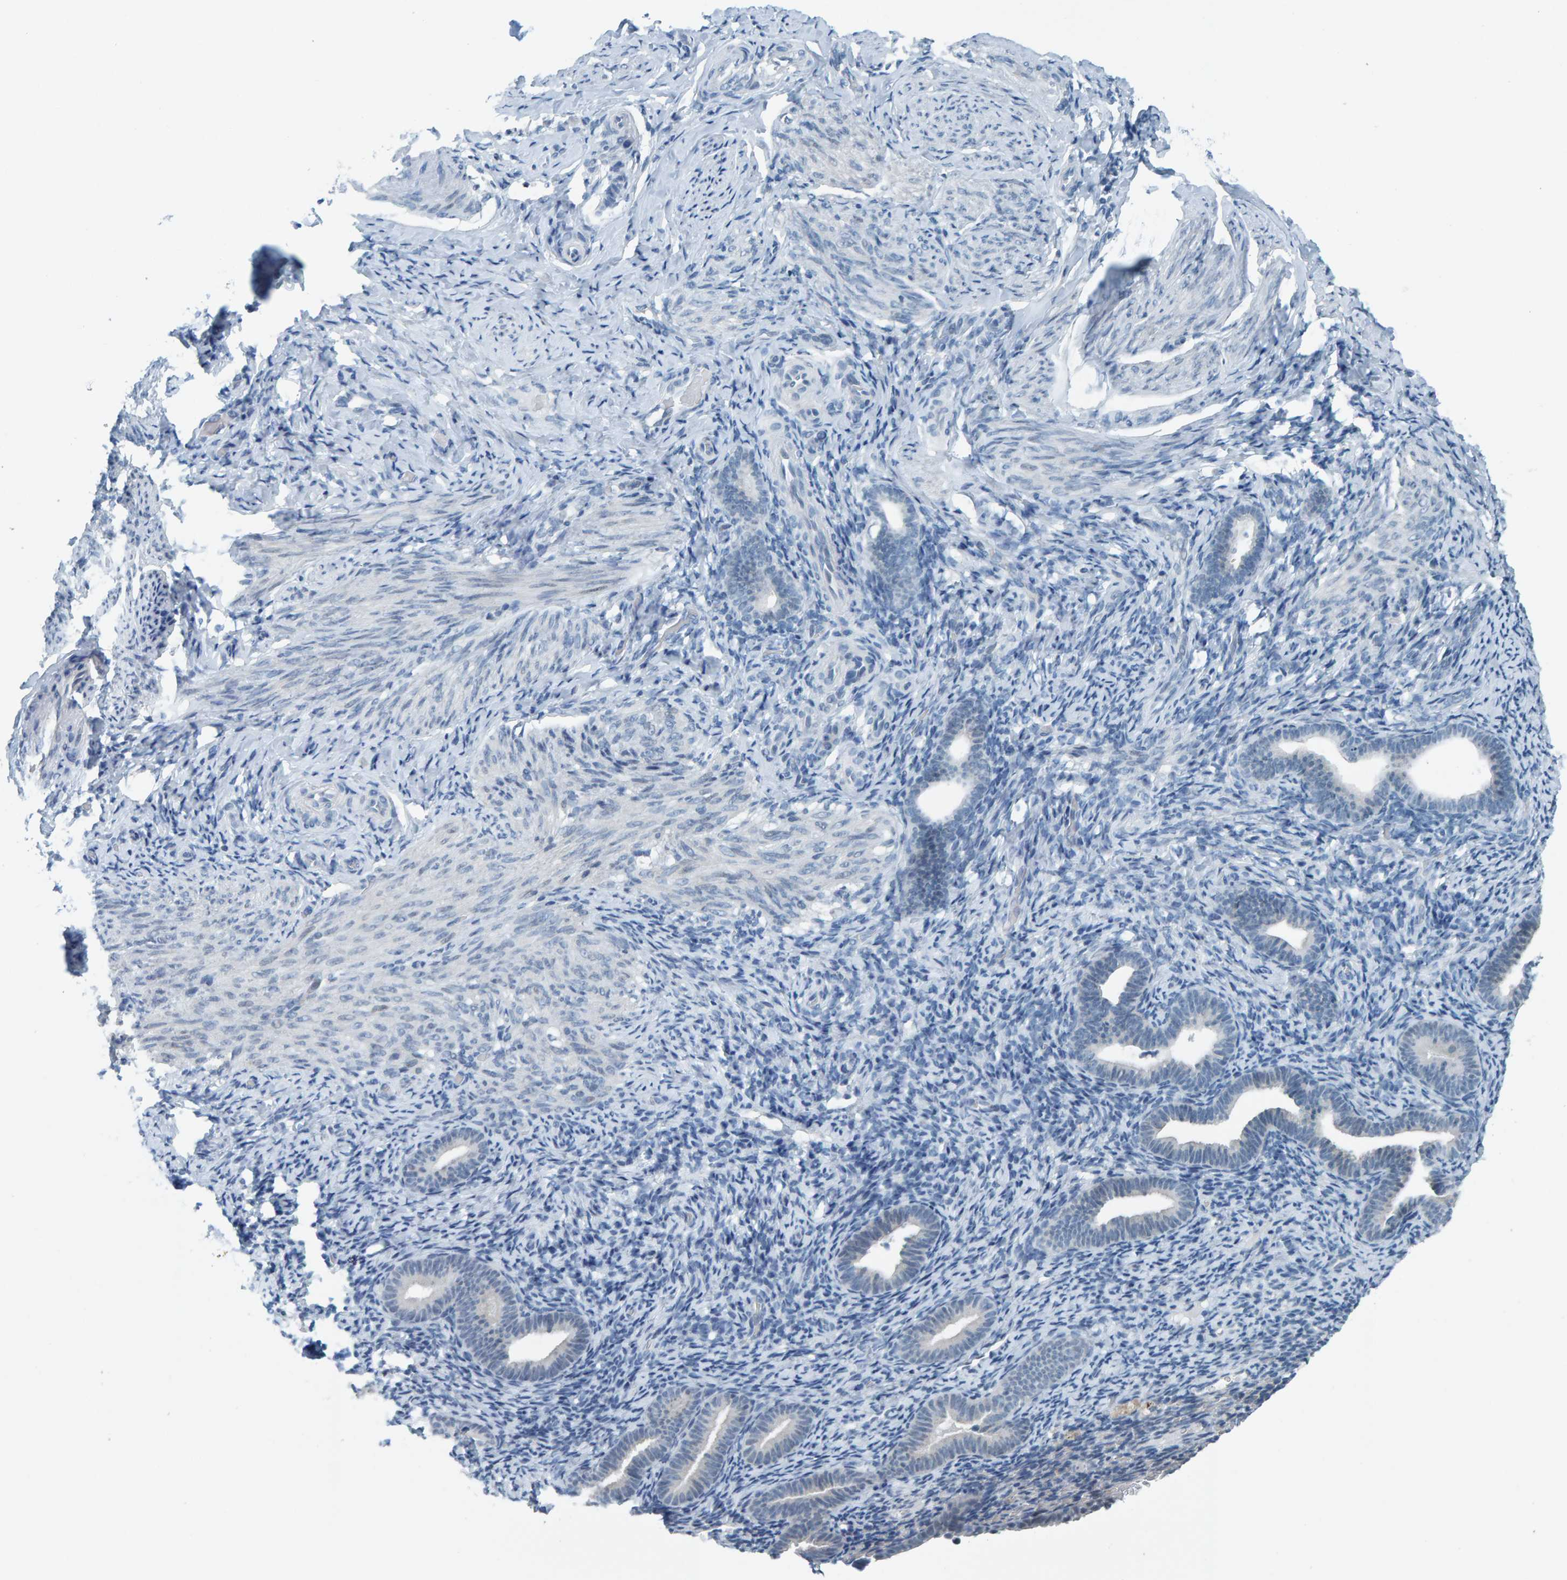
{"staining": {"intensity": "negative", "quantity": "none", "location": "none"}, "tissue": "endometrium", "cell_type": "Cells in endometrial stroma", "image_type": "normal", "snomed": [{"axis": "morphology", "description": "Normal tissue, NOS"}, {"axis": "topography", "description": "Endometrium"}], "caption": "Cells in endometrial stroma show no significant positivity in benign endometrium. The staining is performed using DAB brown chromogen with nuclei counter-stained in using hematoxylin.", "gene": "CNP", "patient": {"sex": "female", "age": 51}}